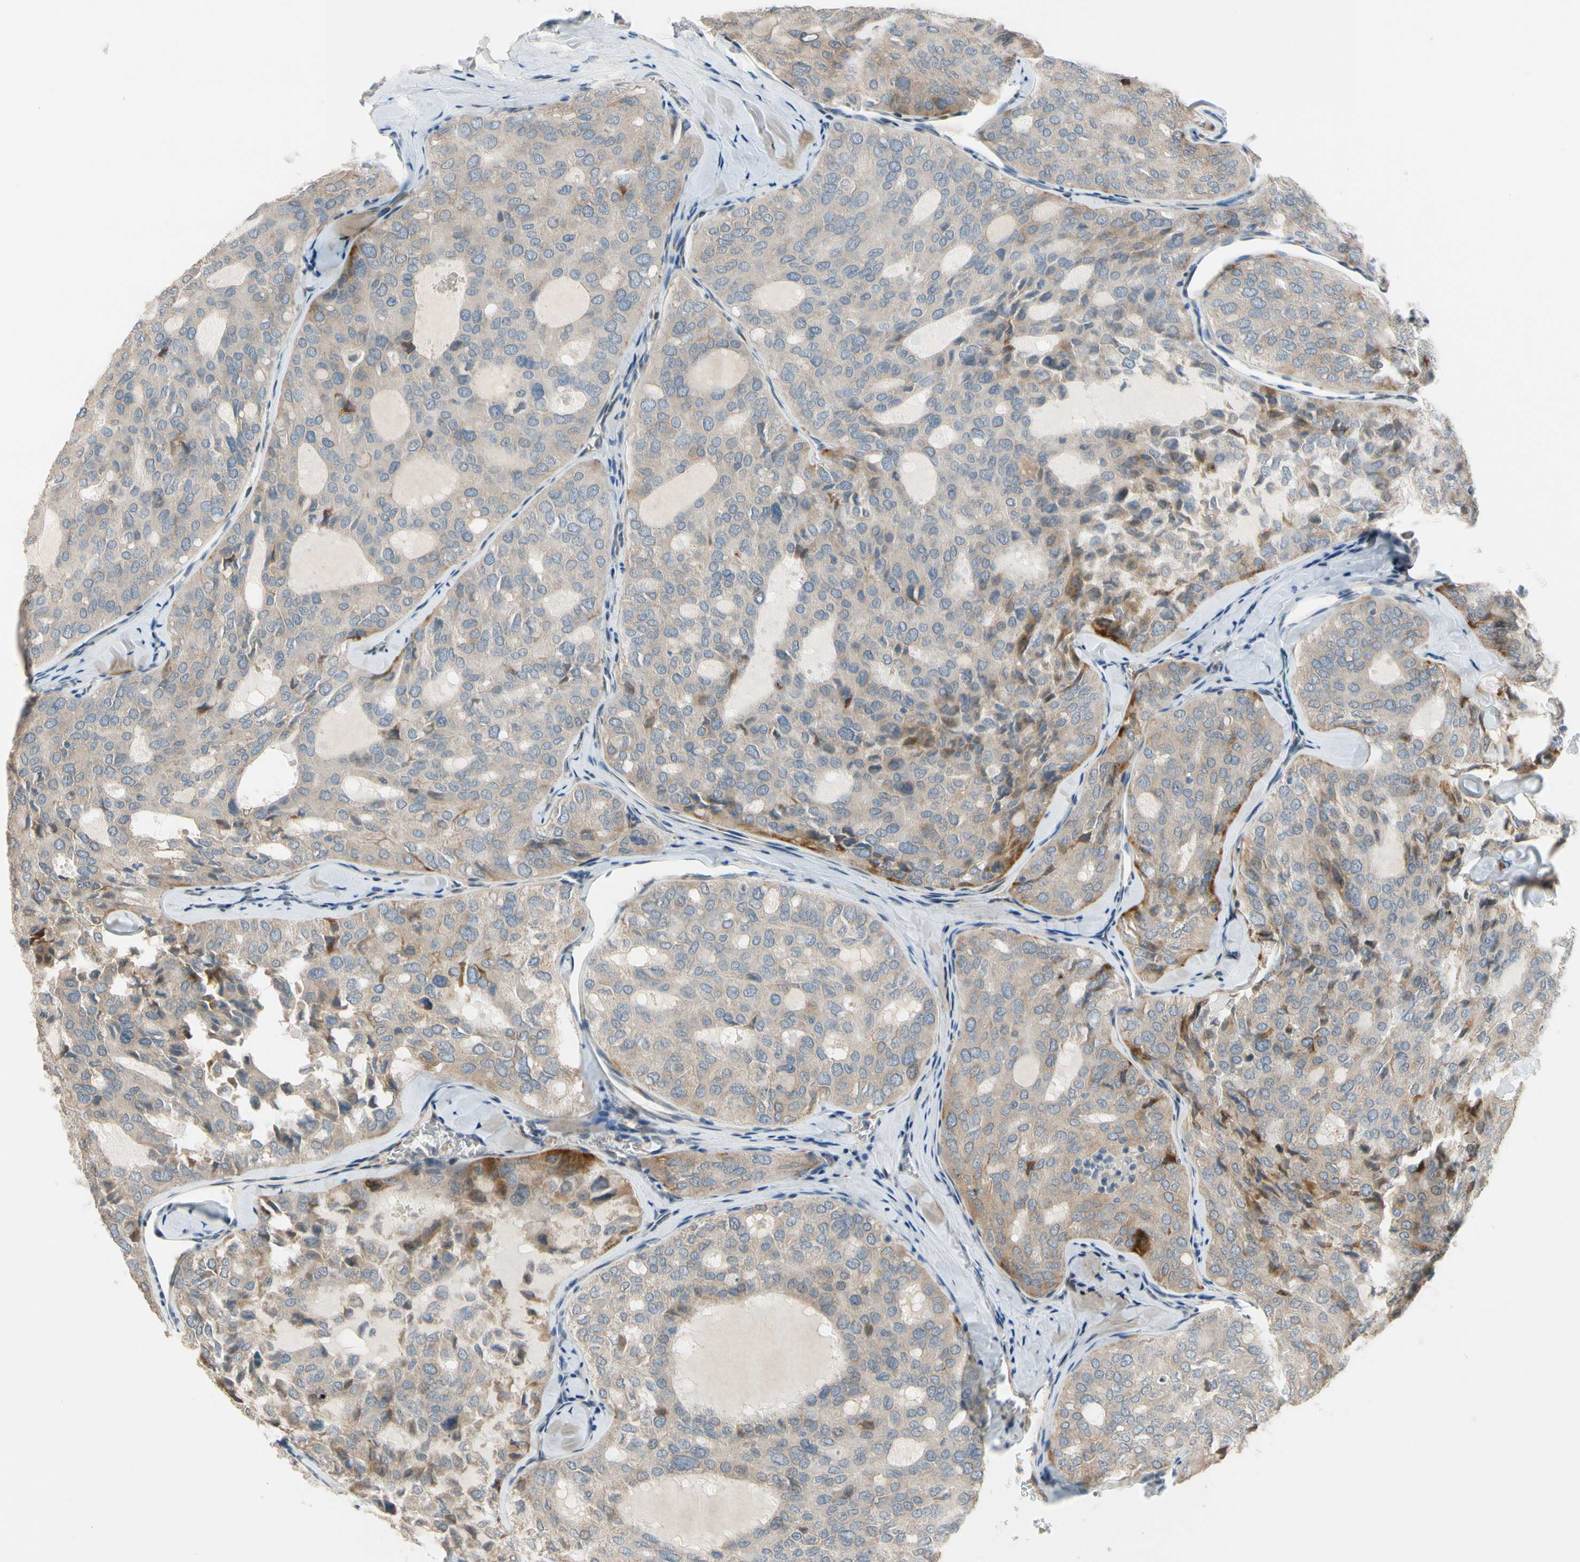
{"staining": {"intensity": "moderate", "quantity": "<25%", "location": "cytoplasmic/membranous"}, "tissue": "thyroid cancer", "cell_type": "Tumor cells", "image_type": "cancer", "snomed": [{"axis": "morphology", "description": "Follicular adenoma carcinoma, NOS"}, {"axis": "topography", "description": "Thyroid gland"}], "caption": "Follicular adenoma carcinoma (thyroid) tissue displays moderate cytoplasmic/membranous expression in about <25% of tumor cells, visualized by immunohistochemistry. (DAB (3,3'-diaminobenzidine) = brown stain, brightfield microscopy at high magnification).", "gene": "PIP5K1B", "patient": {"sex": "male", "age": 75}}